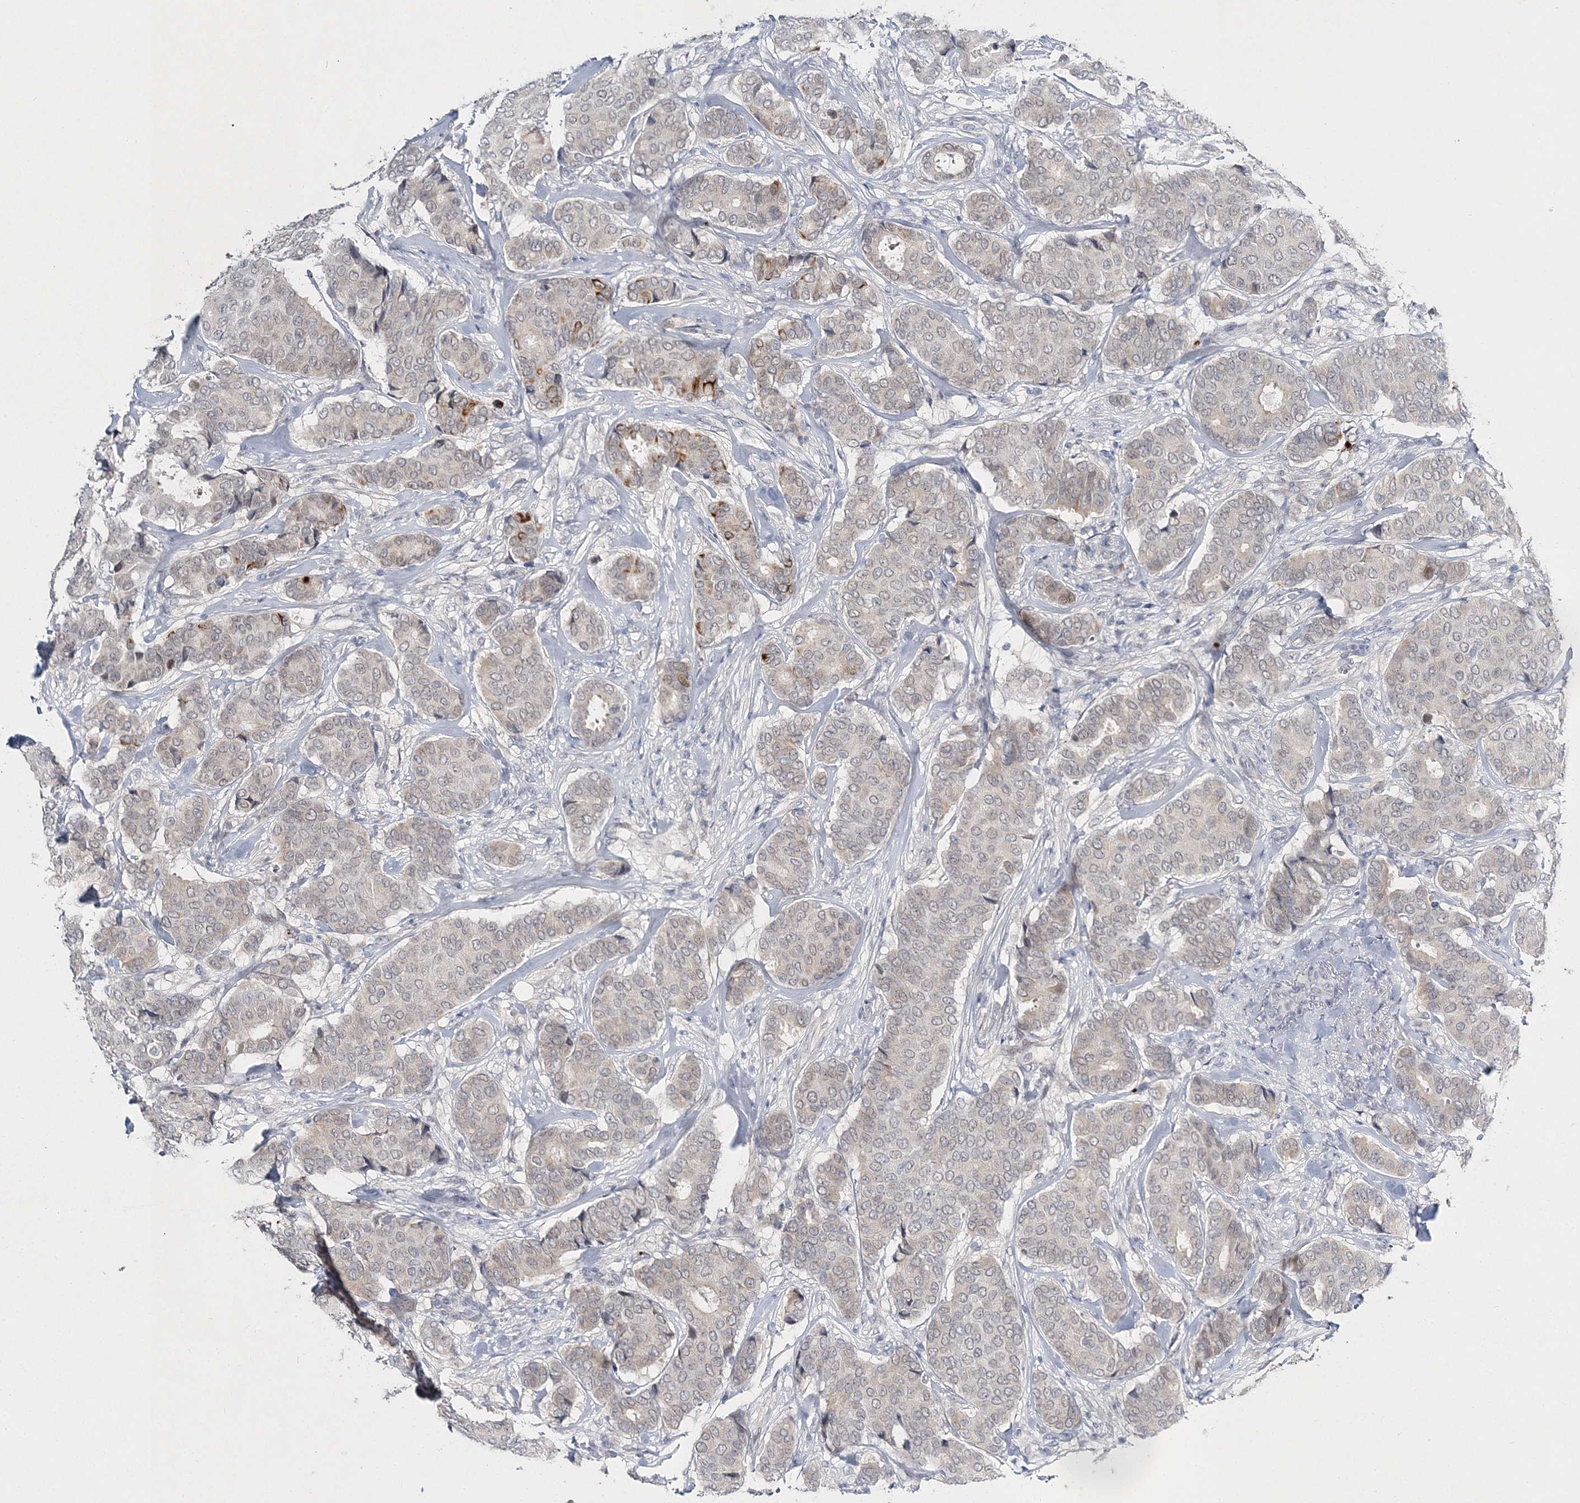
{"staining": {"intensity": "moderate", "quantity": "<25%", "location": "cytoplasmic/membranous"}, "tissue": "breast cancer", "cell_type": "Tumor cells", "image_type": "cancer", "snomed": [{"axis": "morphology", "description": "Duct carcinoma"}, {"axis": "topography", "description": "Breast"}], "caption": "This micrograph exhibits immunohistochemistry staining of breast cancer, with low moderate cytoplasmic/membranous expression in about <25% of tumor cells.", "gene": "MYOZ2", "patient": {"sex": "female", "age": 75}}